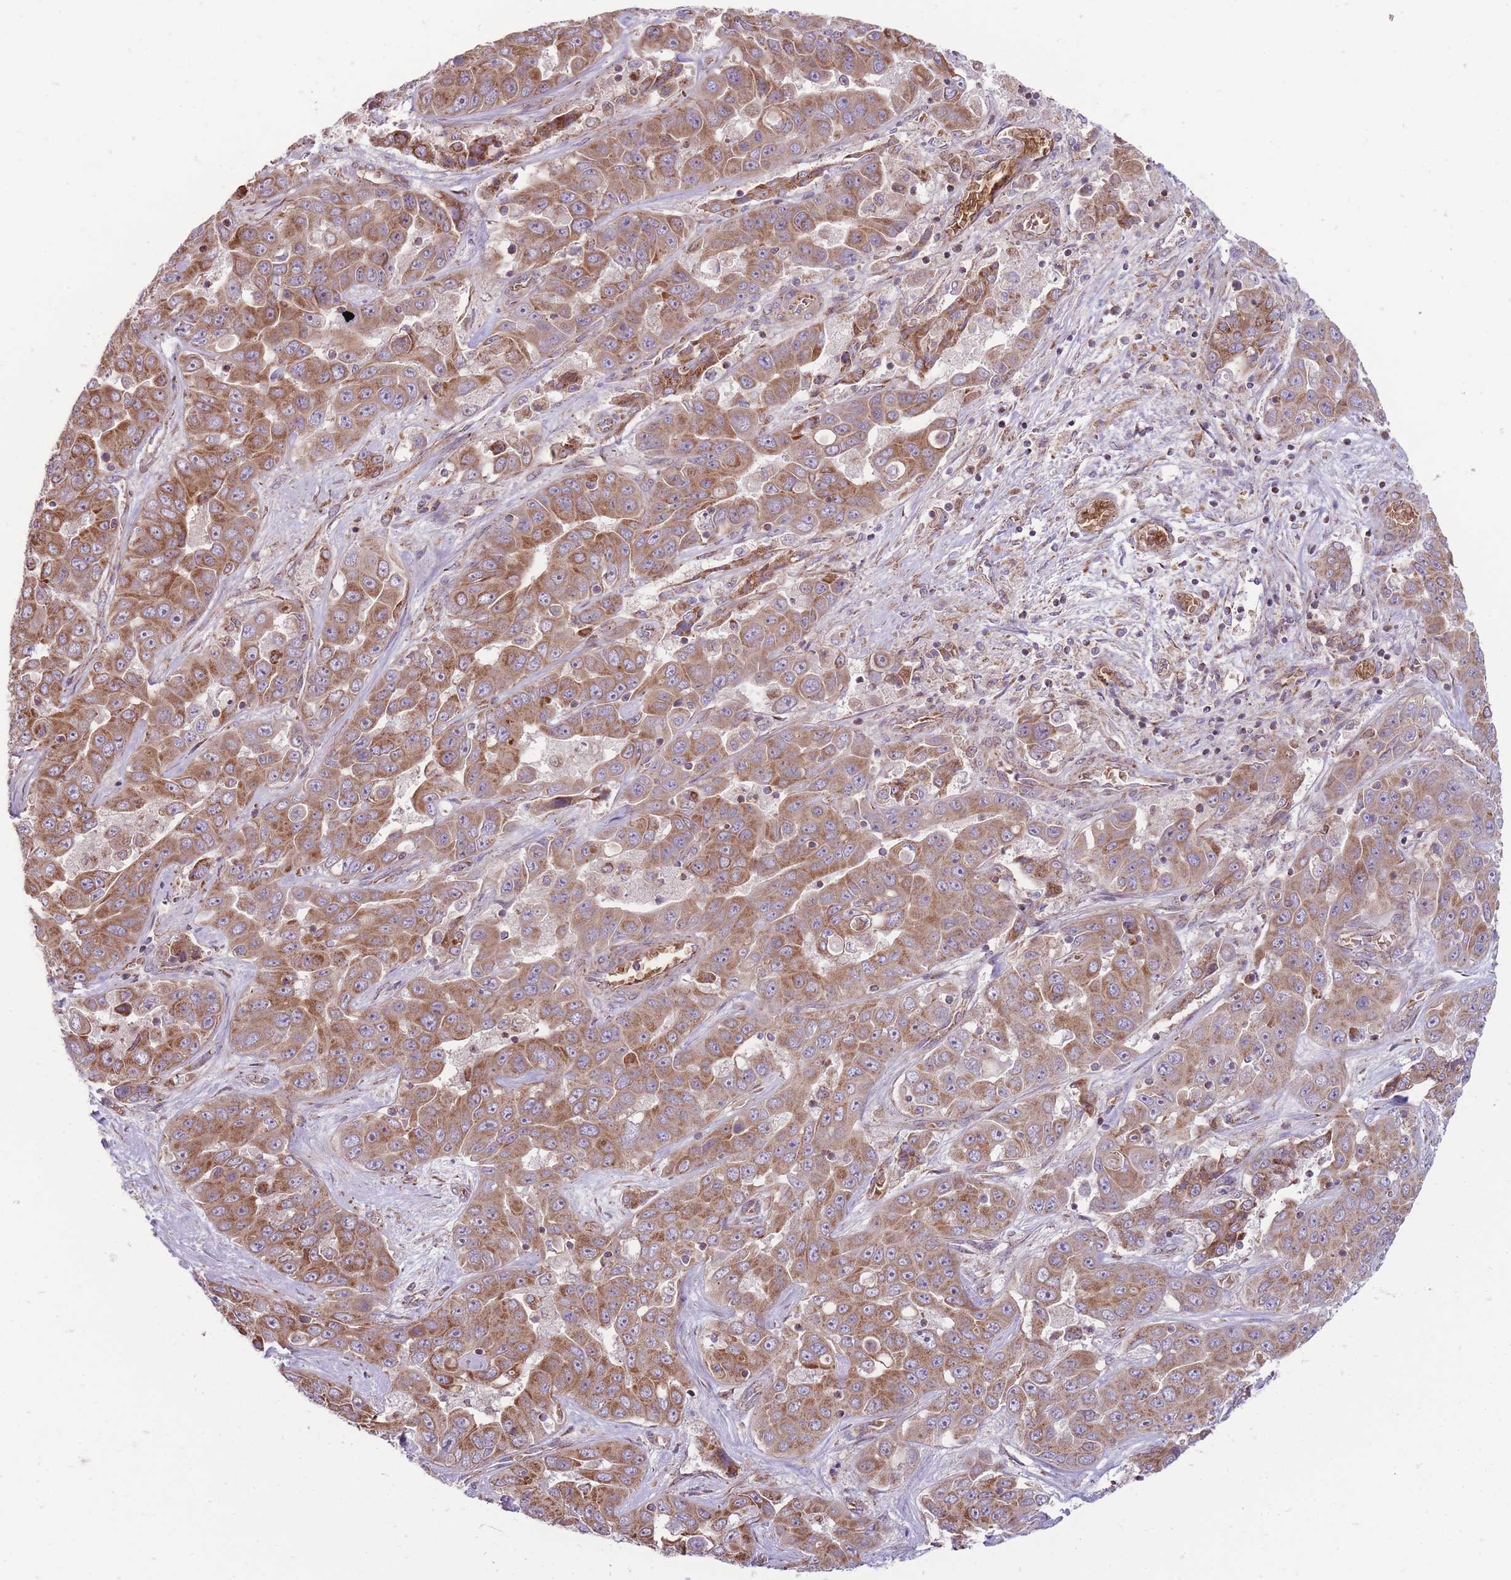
{"staining": {"intensity": "moderate", "quantity": ">75%", "location": "cytoplasmic/membranous"}, "tissue": "liver cancer", "cell_type": "Tumor cells", "image_type": "cancer", "snomed": [{"axis": "morphology", "description": "Cholangiocarcinoma"}, {"axis": "topography", "description": "Liver"}], "caption": "Human liver cancer stained with a brown dye shows moderate cytoplasmic/membranous positive staining in approximately >75% of tumor cells.", "gene": "ANKRD10", "patient": {"sex": "female", "age": 52}}